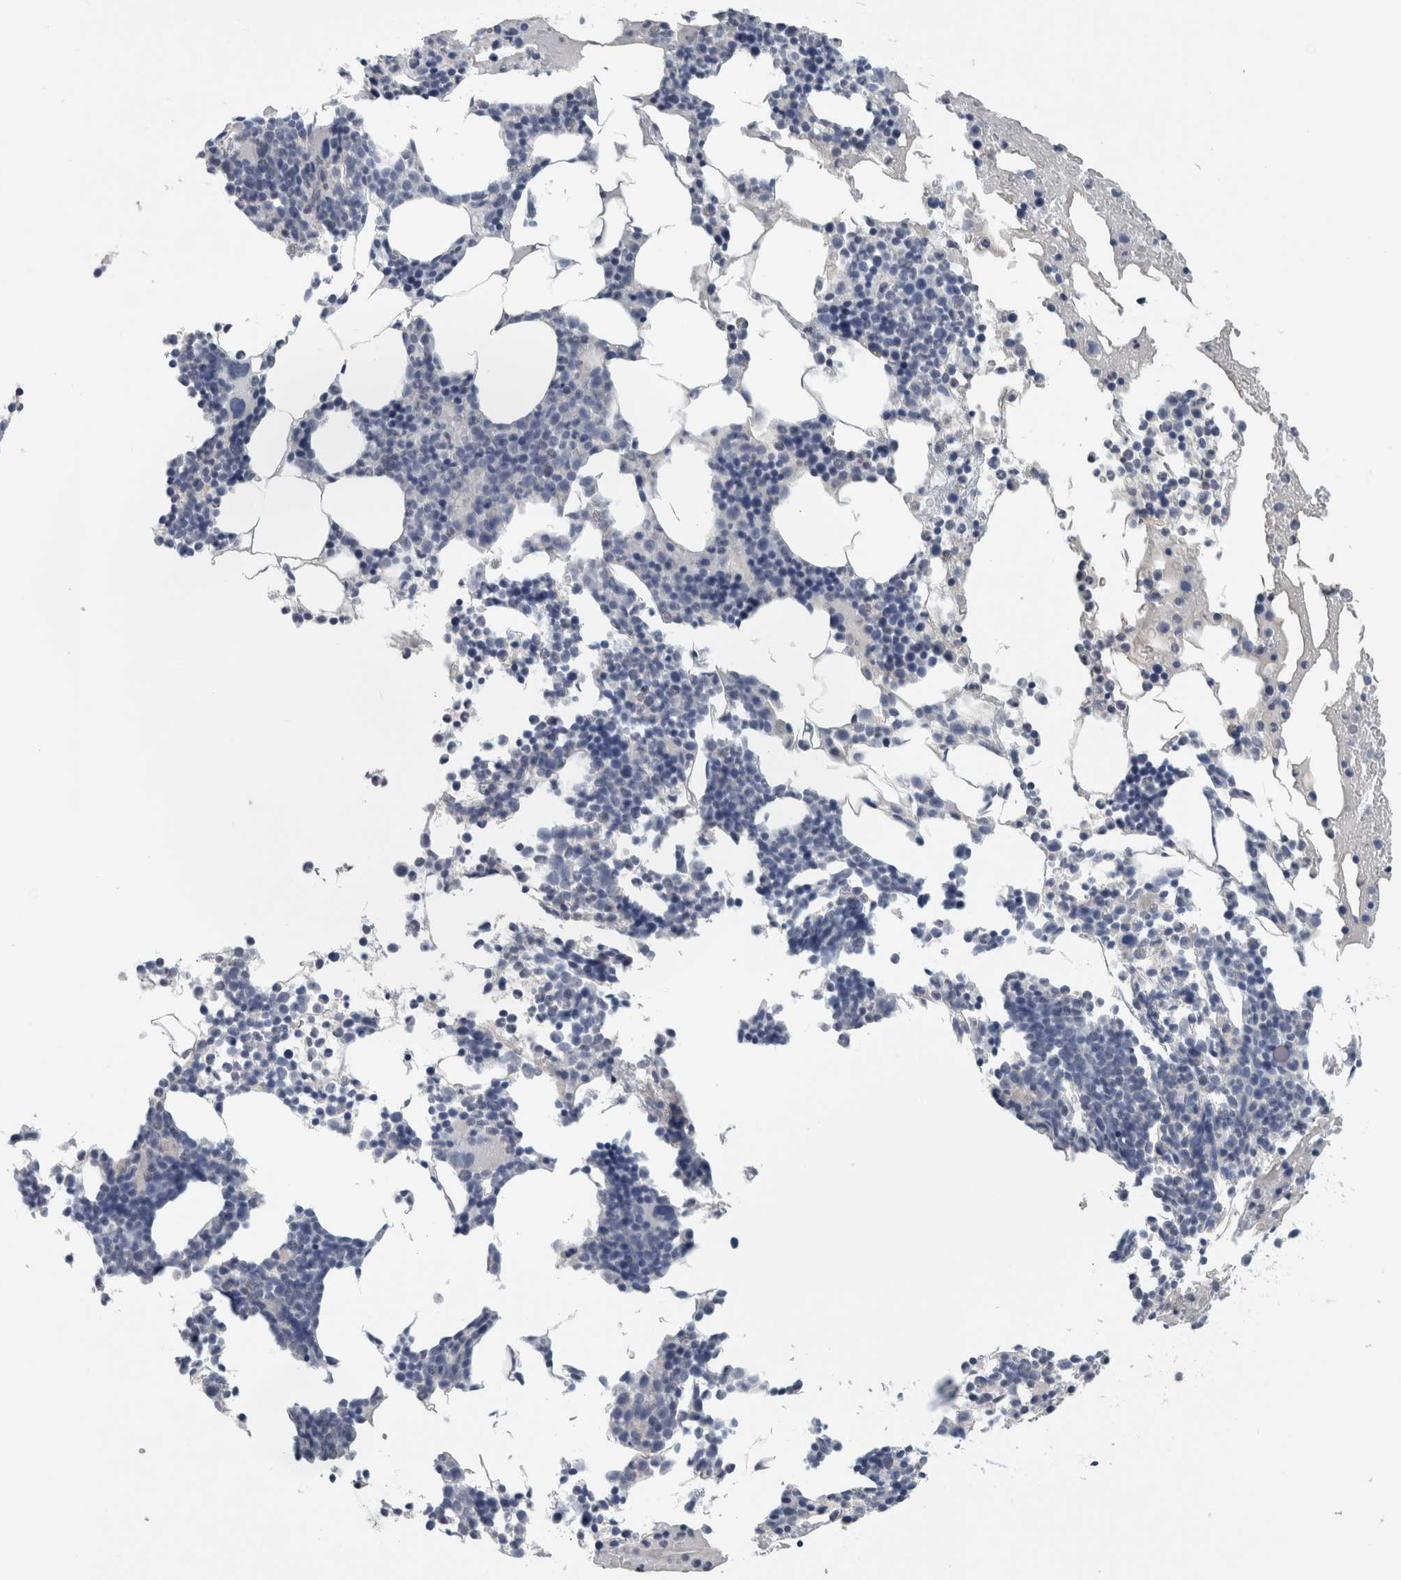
{"staining": {"intensity": "negative", "quantity": "none", "location": "none"}, "tissue": "bone marrow", "cell_type": "Hematopoietic cells", "image_type": "normal", "snomed": [{"axis": "morphology", "description": "Normal tissue, NOS"}, {"axis": "morphology", "description": "Inflammation, NOS"}, {"axis": "topography", "description": "Bone marrow"}], "caption": "Hematopoietic cells show no significant expression in normal bone marrow.", "gene": "B3GNT3", "patient": {"sex": "male", "age": 68}}